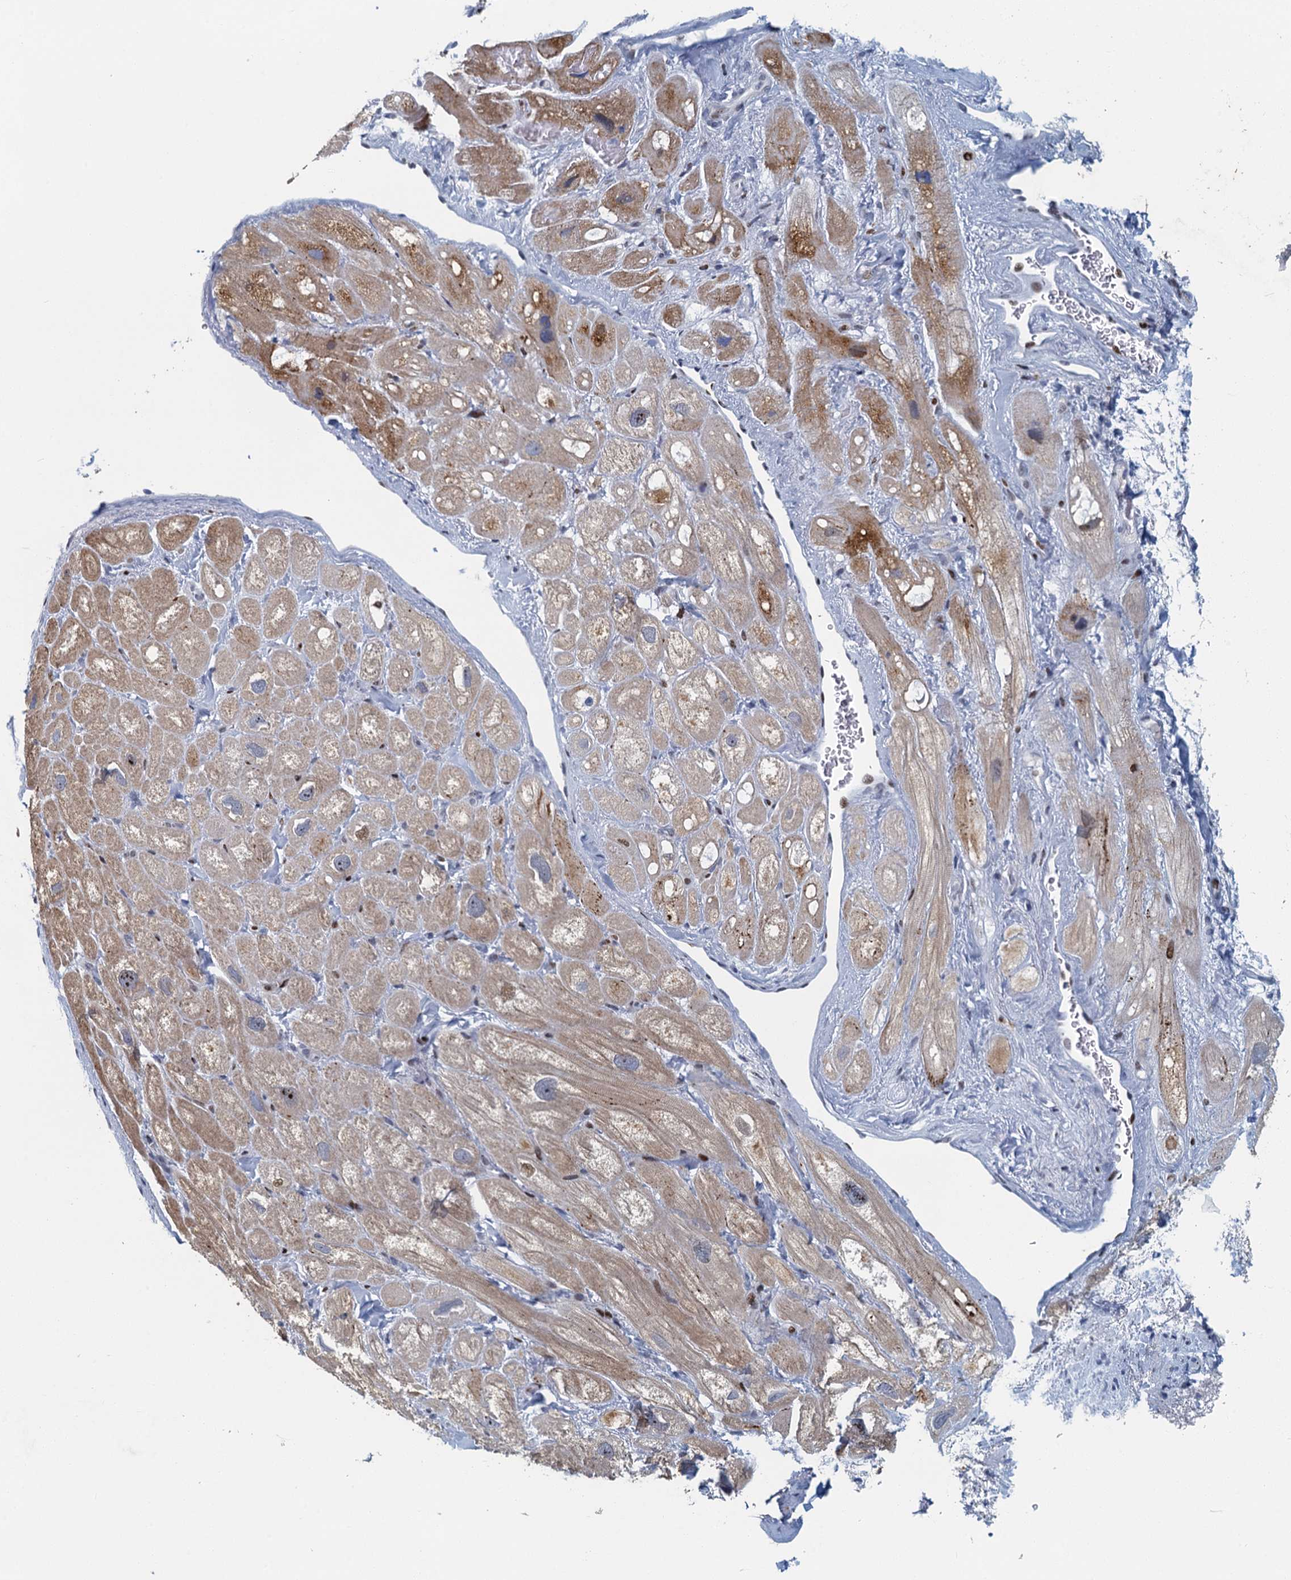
{"staining": {"intensity": "moderate", "quantity": "<25%", "location": "cytoplasmic/membranous"}, "tissue": "heart muscle", "cell_type": "Cardiomyocytes", "image_type": "normal", "snomed": [{"axis": "morphology", "description": "Normal tissue, NOS"}, {"axis": "topography", "description": "Heart"}], "caption": "High-magnification brightfield microscopy of benign heart muscle stained with DAB (3,3'-diaminobenzidine) (brown) and counterstained with hematoxylin (blue). cardiomyocytes exhibit moderate cytoplasmic/membranous positivity is seen in approximately<25% of cells. (brown staining indicates protein expression, while blue staining denotes nuclei).", "gene": "ANKRD13D", "patient": {"sex": "male", "age": 49}}